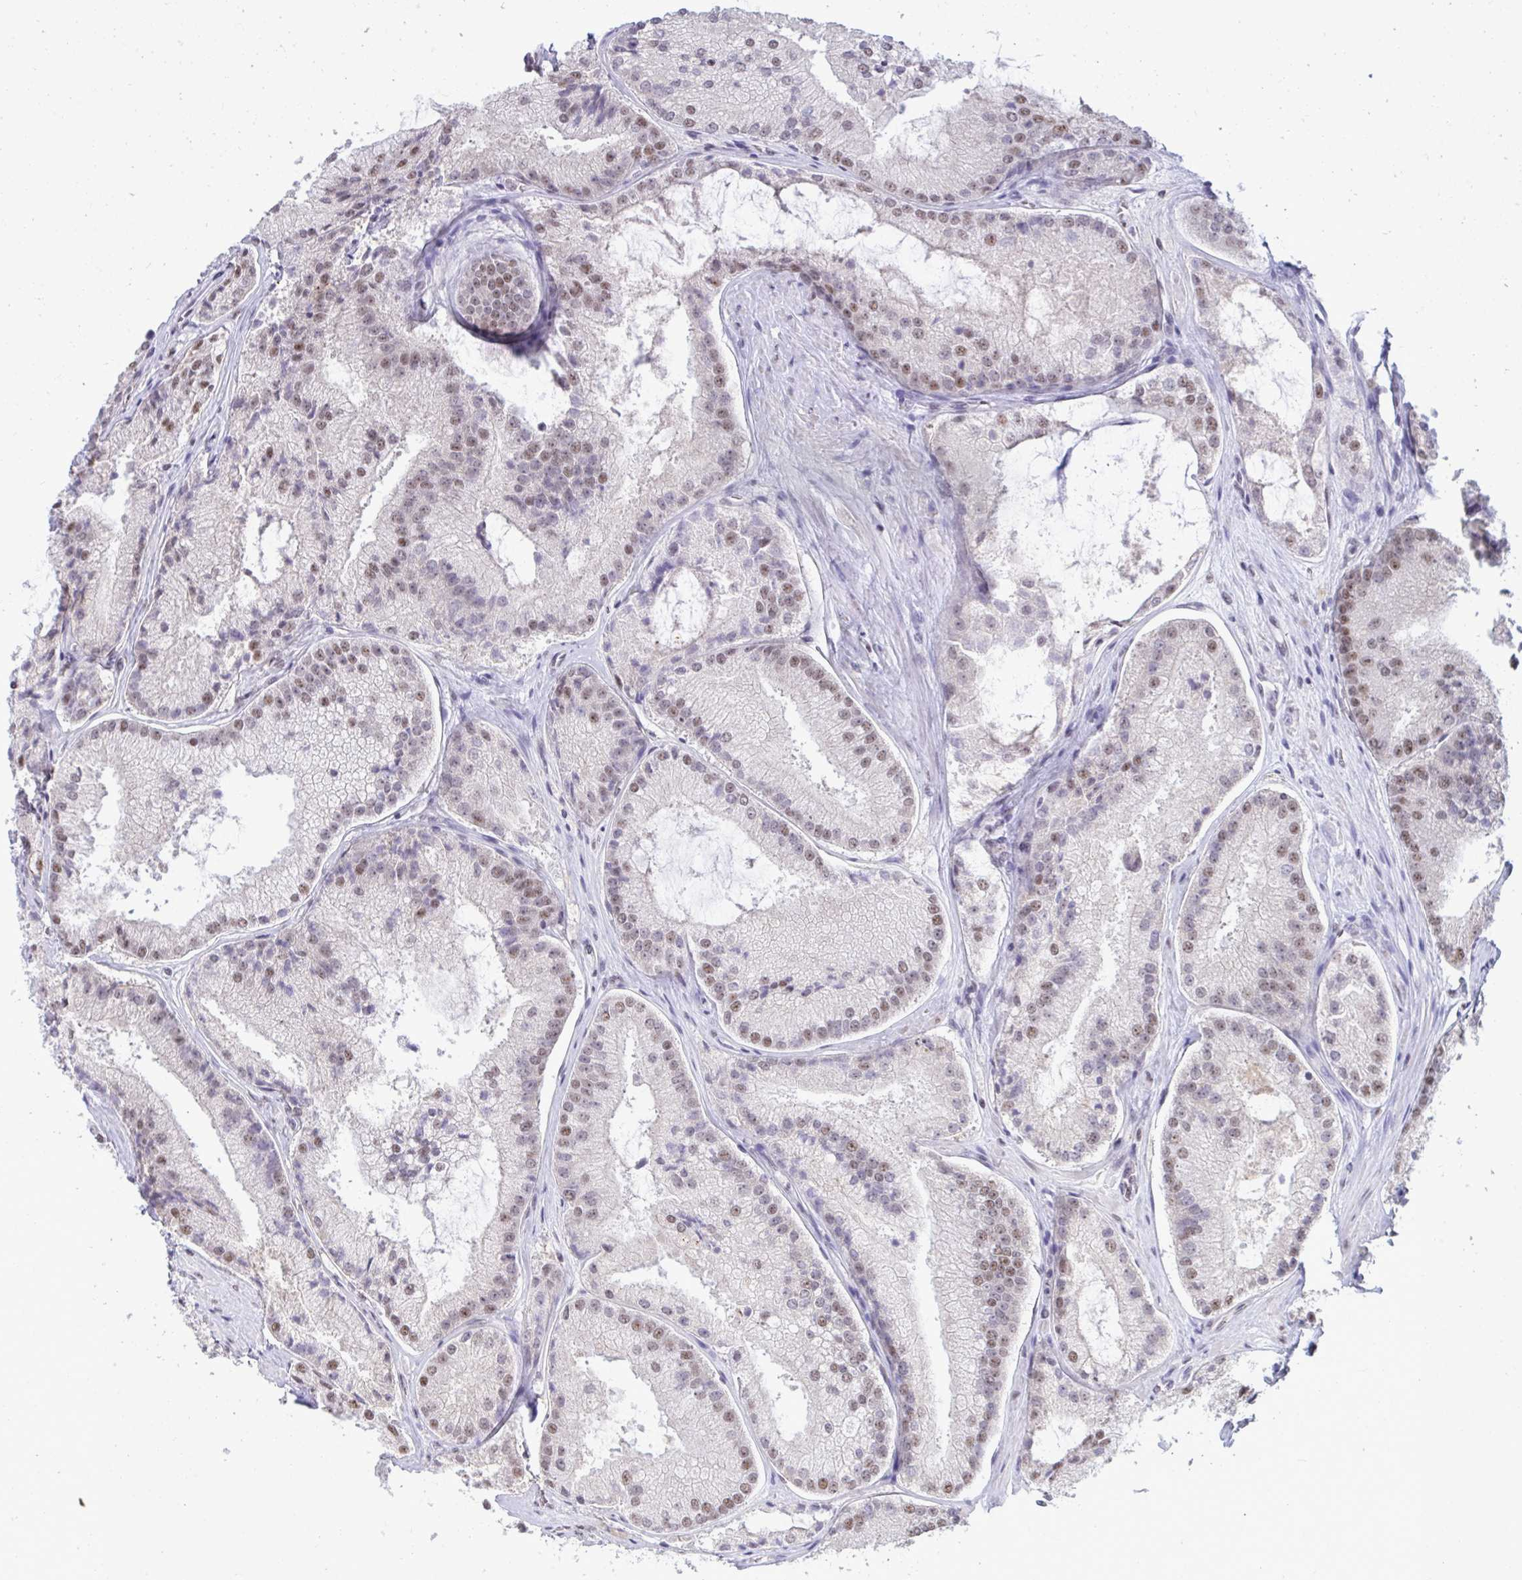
{"staining": {"intensity": "moderate", "quantity": "25%-75%", "location": "nuclear"}, "tissue": "prostate cancer", "cell_type": "Tumor cells", "image_type": "cancer", "snomed": [{"axis": "morphology", "description": "Adenocarcinoma, High grade"}, {"axis": "topography", "description": "Prostate"}], "caption": "A medium amount of moderate nuclear staining is identified in approximately 25%-75% of tumor cells in prostate cancer tissue. (DAB (3,3'-diaminobenzidine) IHC, brown staining for protein, blue staining for nuclei).", "gene": "PUF60", "patient": {"sex": "male", "age": 73}}